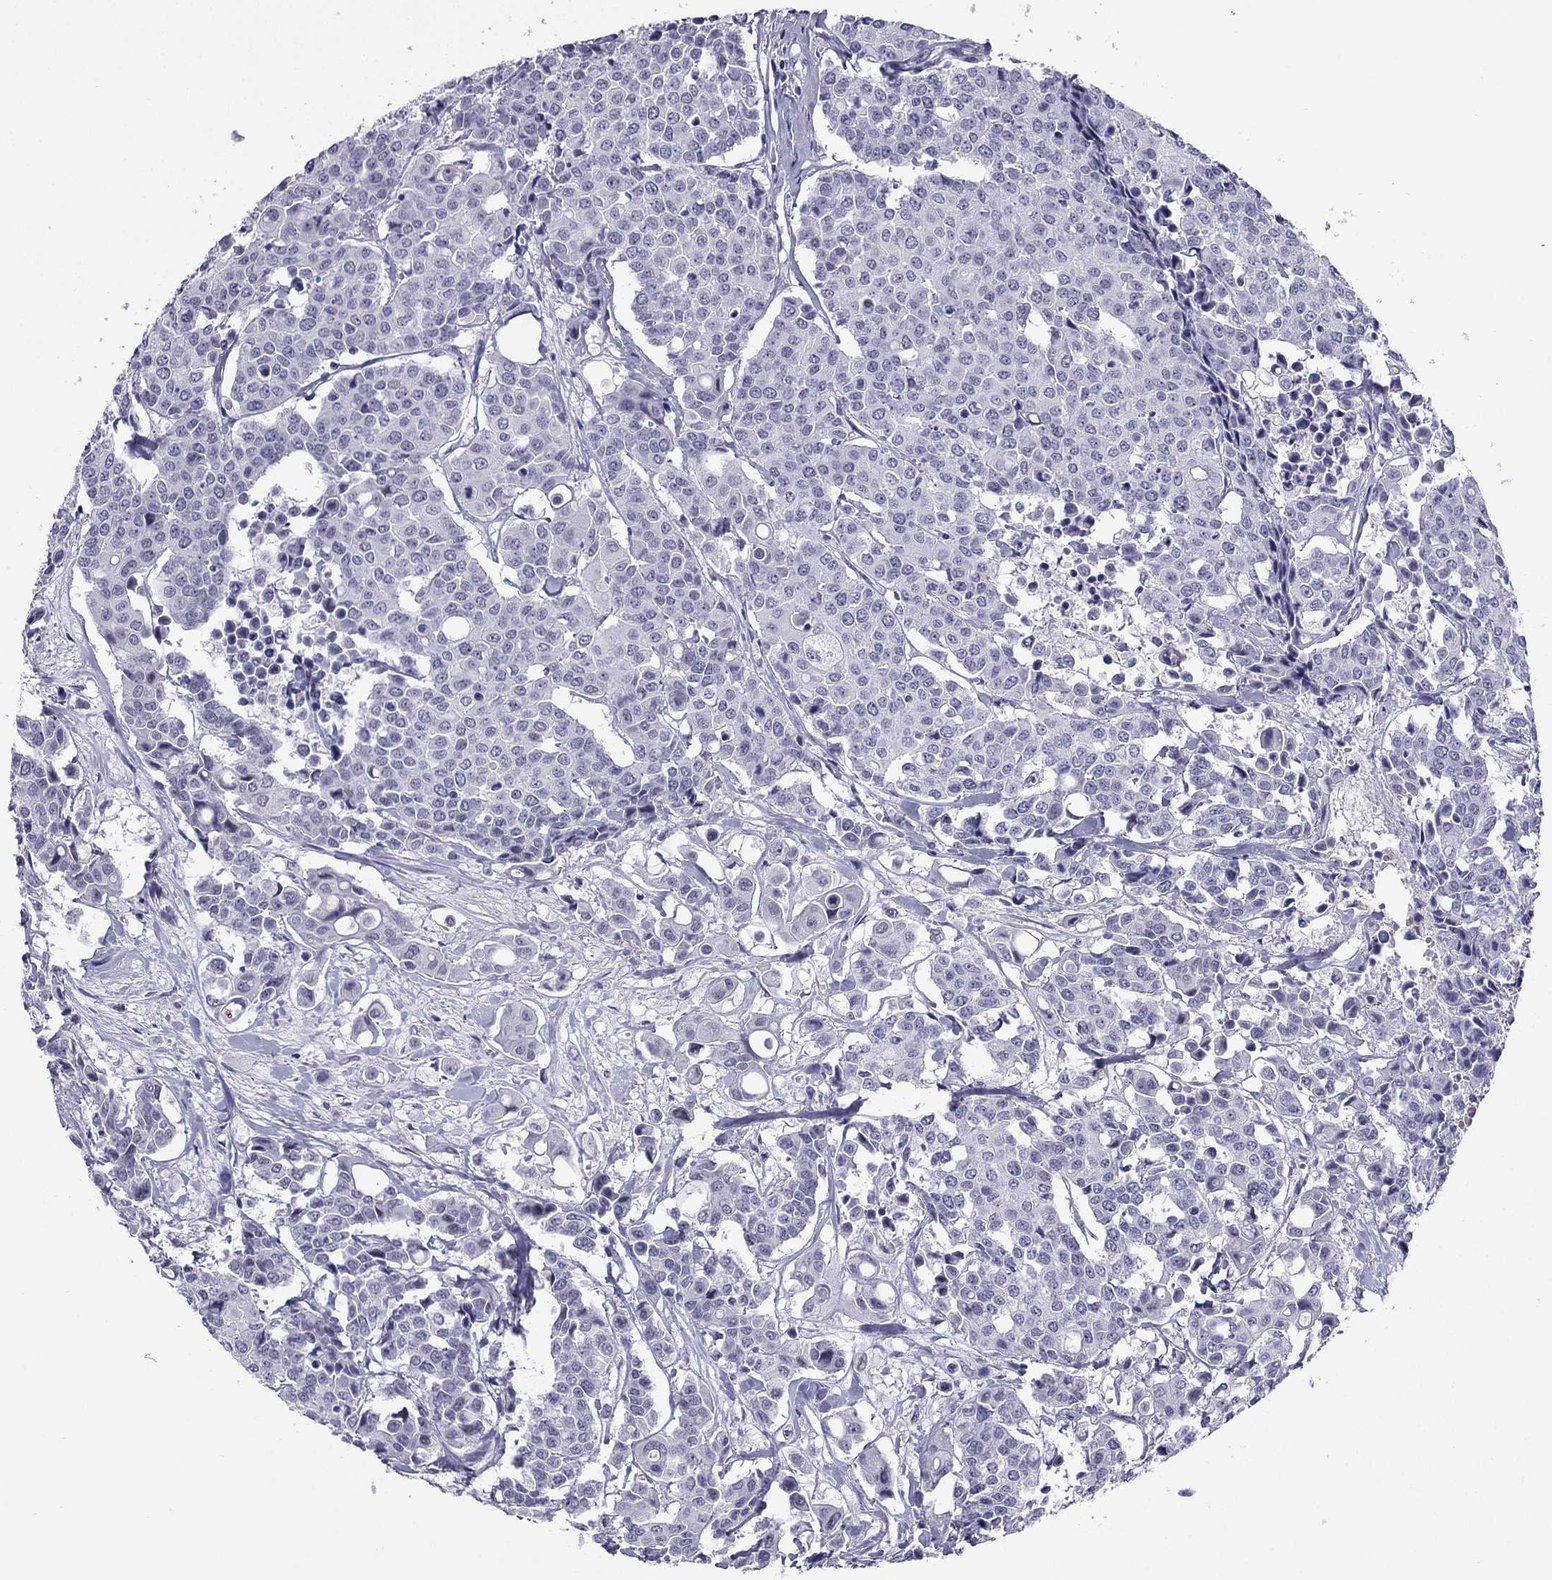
{"staining": {"intensity": "negative", "quantity": "none", "location": "none"}, "tissue": "carcinoid", "cell_type": "Tumor cells", "image_type": "cancer", "snomed": [{"axis": "morphology", "description": "Carcinoid, malignant, NOS"}, {"axis": "topography", "description": "Colon"}], "caption": "This is a micrograph of IHC staining of carcinoid, which shows no staining in tumor cells. (DAB immunohistochemistry (IHC), high magnification).", "gene": "MYLK3", "patient": {"sex": "male", "age": 81}}